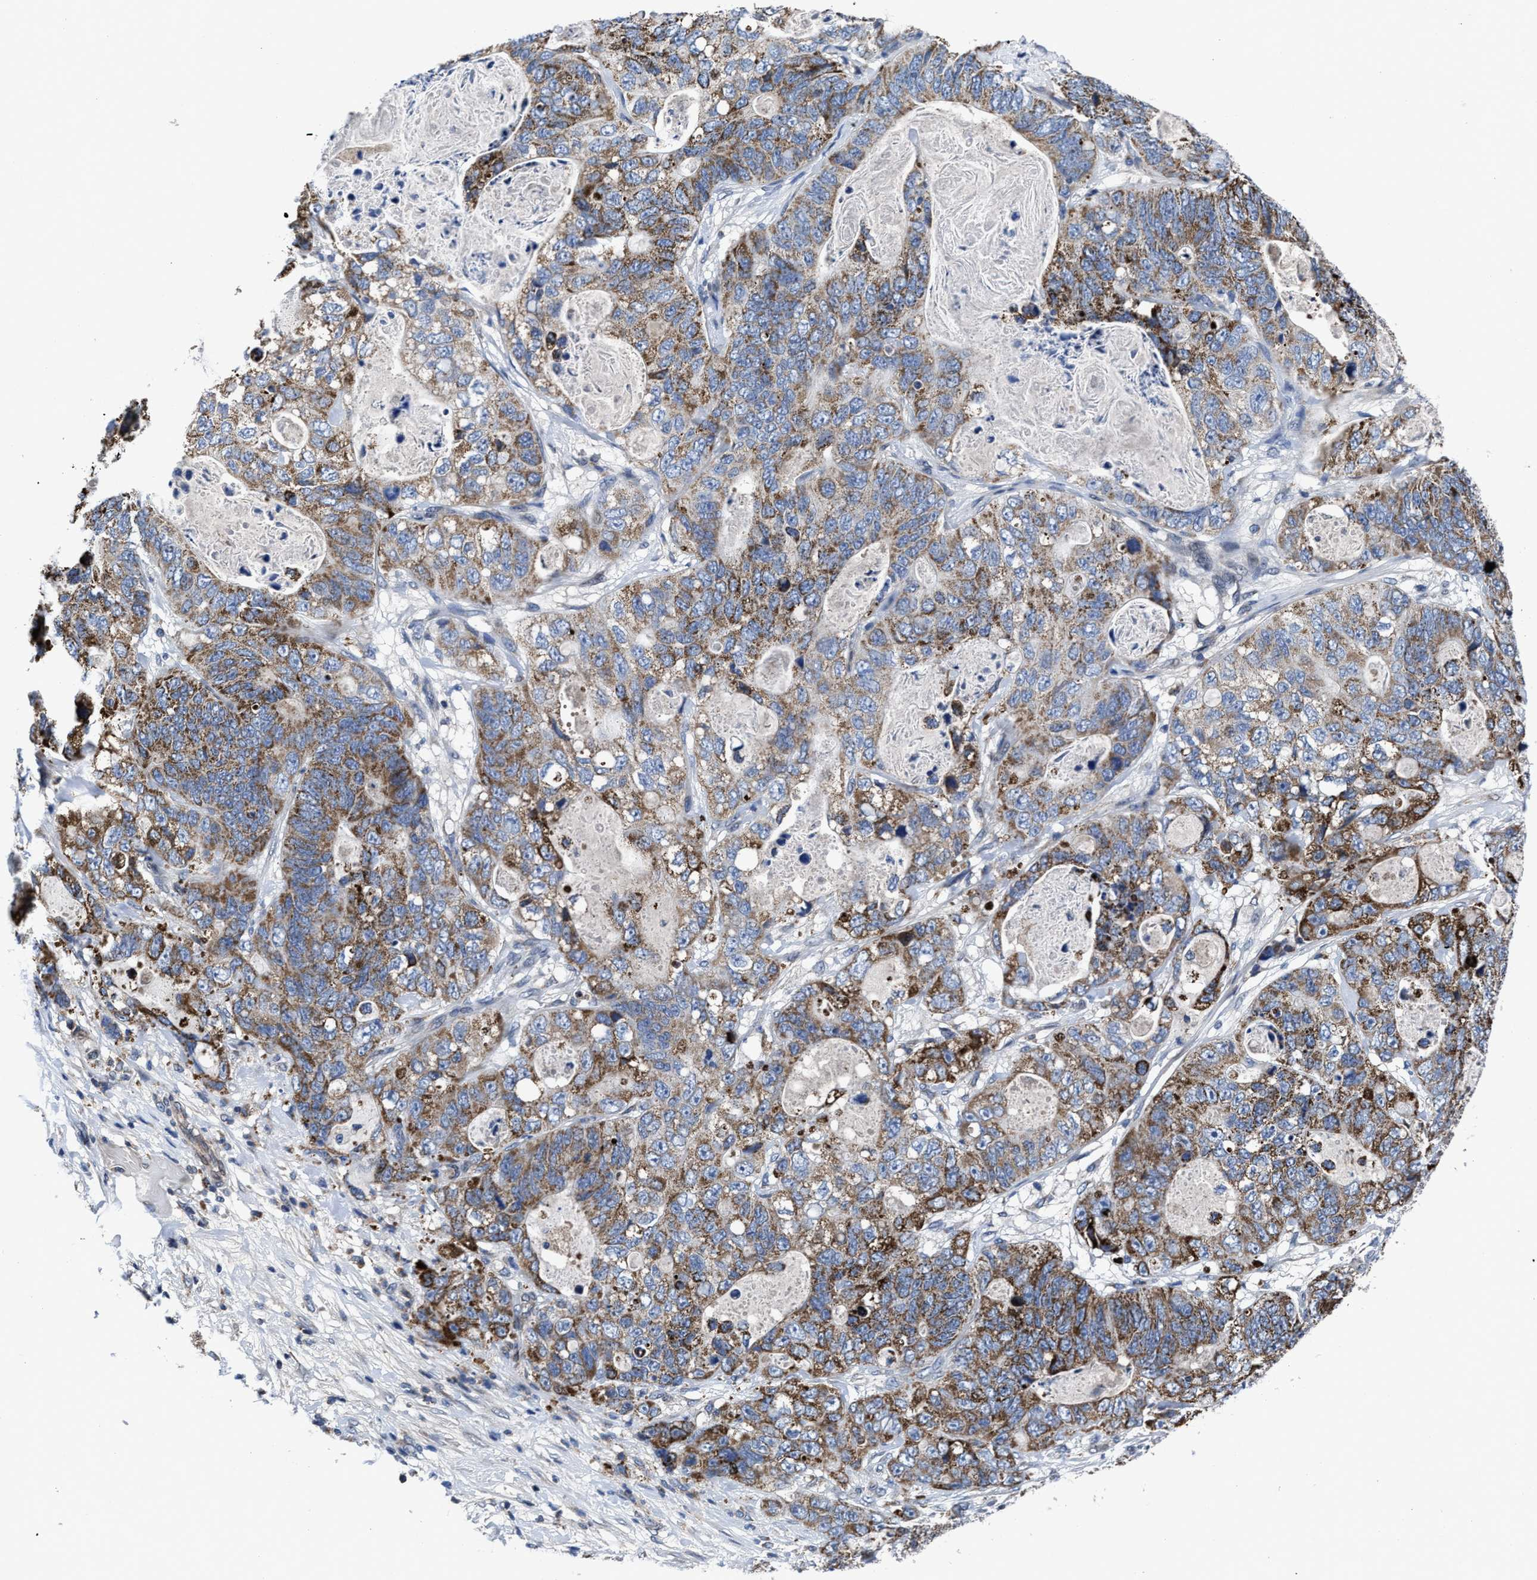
{"staining": {"intensity": "moderate", "quantity": ">75%", "location": "cytoplasmic/membranous"}, "tissue": "stomach cancer", "cell_type": "Tumor cells", "image_type": "cancer", "snomed": [{"axis": "morphology", "description": "Normal tissue, NOS"}, {"axis": "morphology", "description": "Adenocarcinoma, NOS"}, {"axis": "topography", "description": "Stomach"}], "caption": "Tumor cells demonstrate moderate cytoplasmic/membranous staining in about >75% of cells in stomach adenocarcinoma. Immunohistochemistry (ihc) stains the protein in brown and the nuclei are stained blue.", "gene": "CACNA1D", "patient": {"sex": "female", "age": 89}}